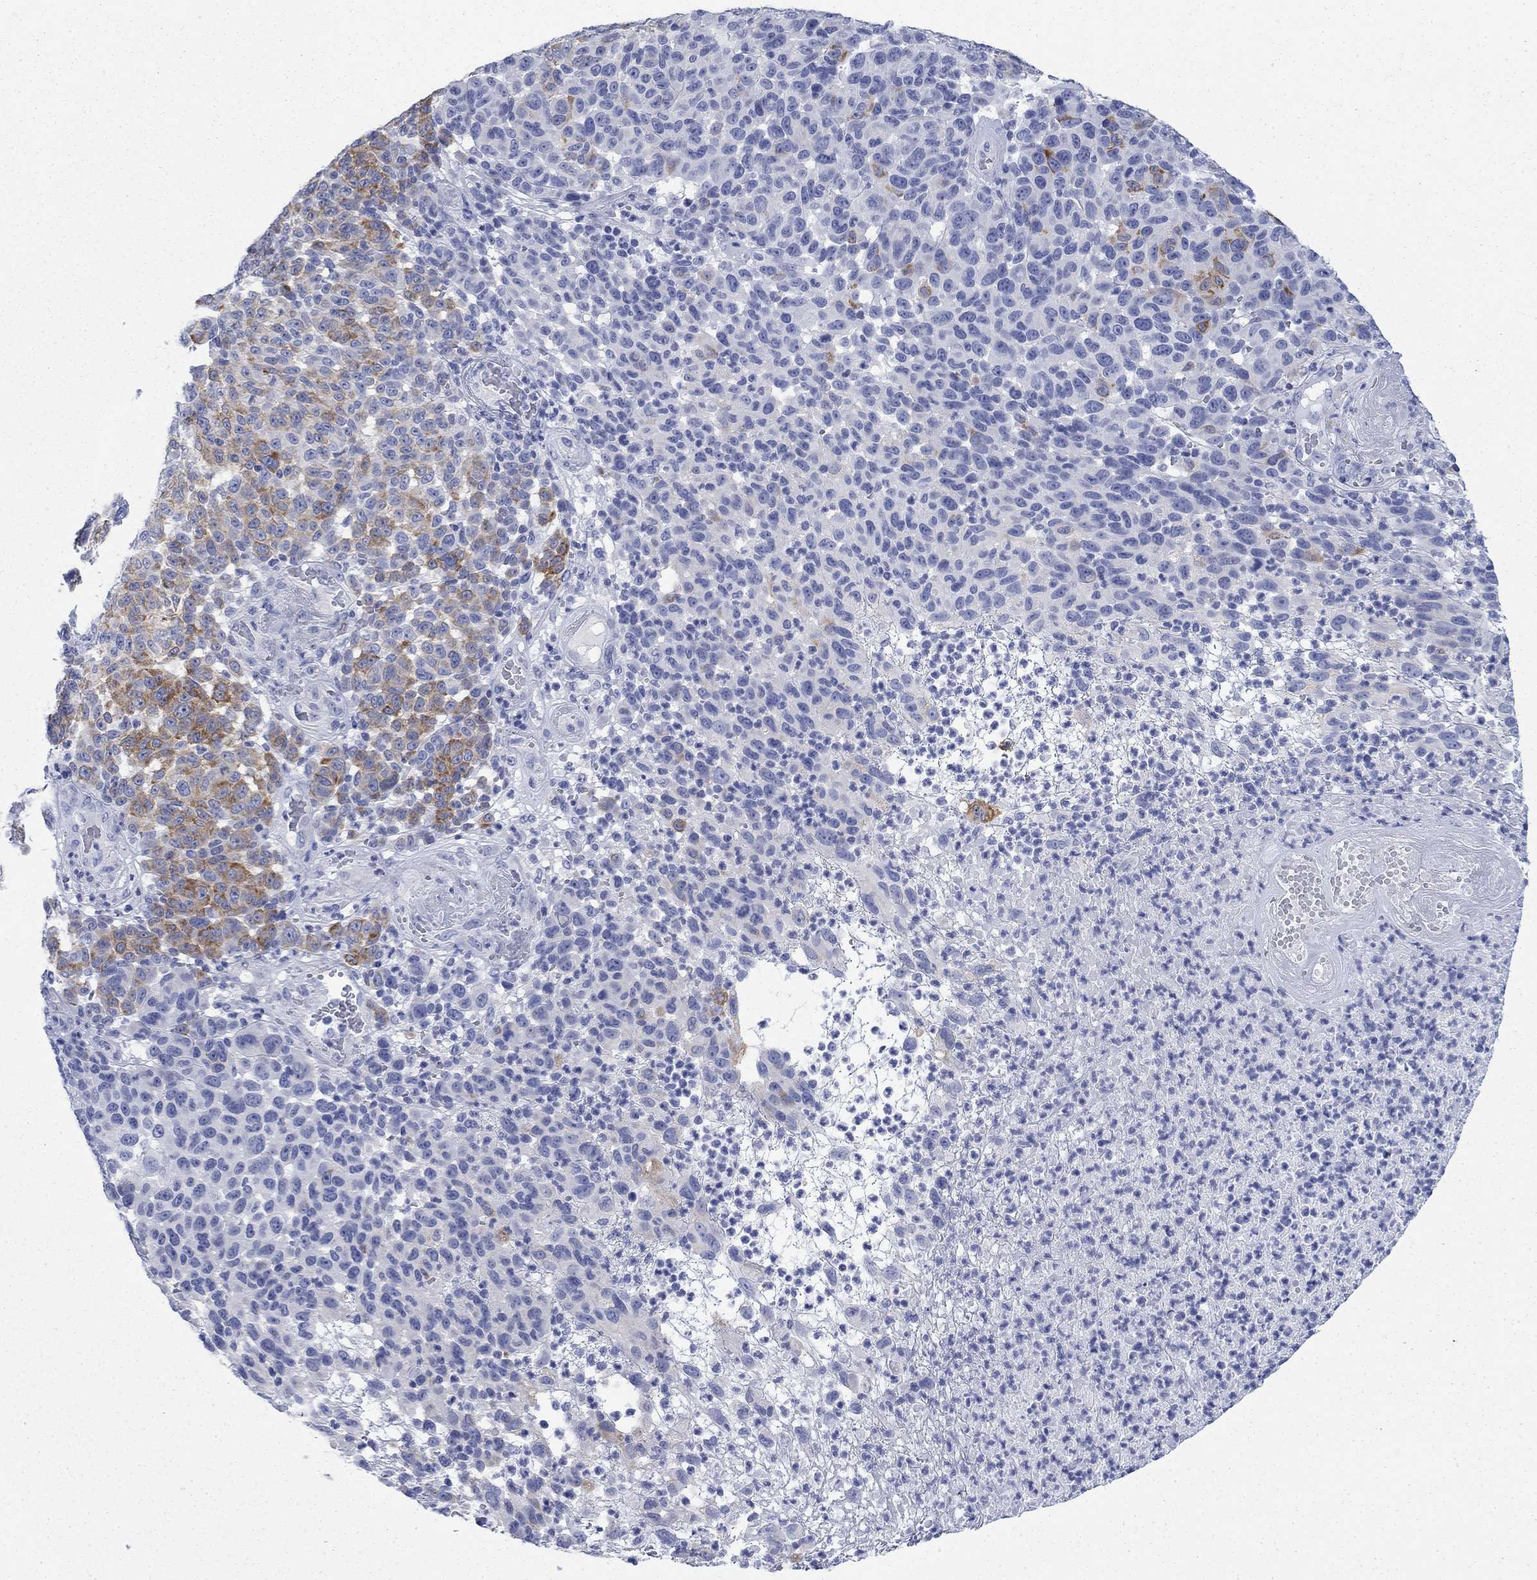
{"staining": {"intensity": "moderate", "quantity": "<25%", "location": "cytoplasmic/membranous"}, "tissue": "melanoma", "cell_type": "Tumor cells", "image_type": "cancer", "snomed": [{"axis": "morphology", "description": "Malignant melanoma, NOS"}, {"axis": "topography", "description": "Skin"}], "caption": "Protein staining by immunohistochemistry (IHC) displays moderate cytoplasmic/membranous positivity in approximately <25% of tumor cells in melanoma.", "gene": "IGF2BP3", "patient": {"sex": "male", "age": 59}}